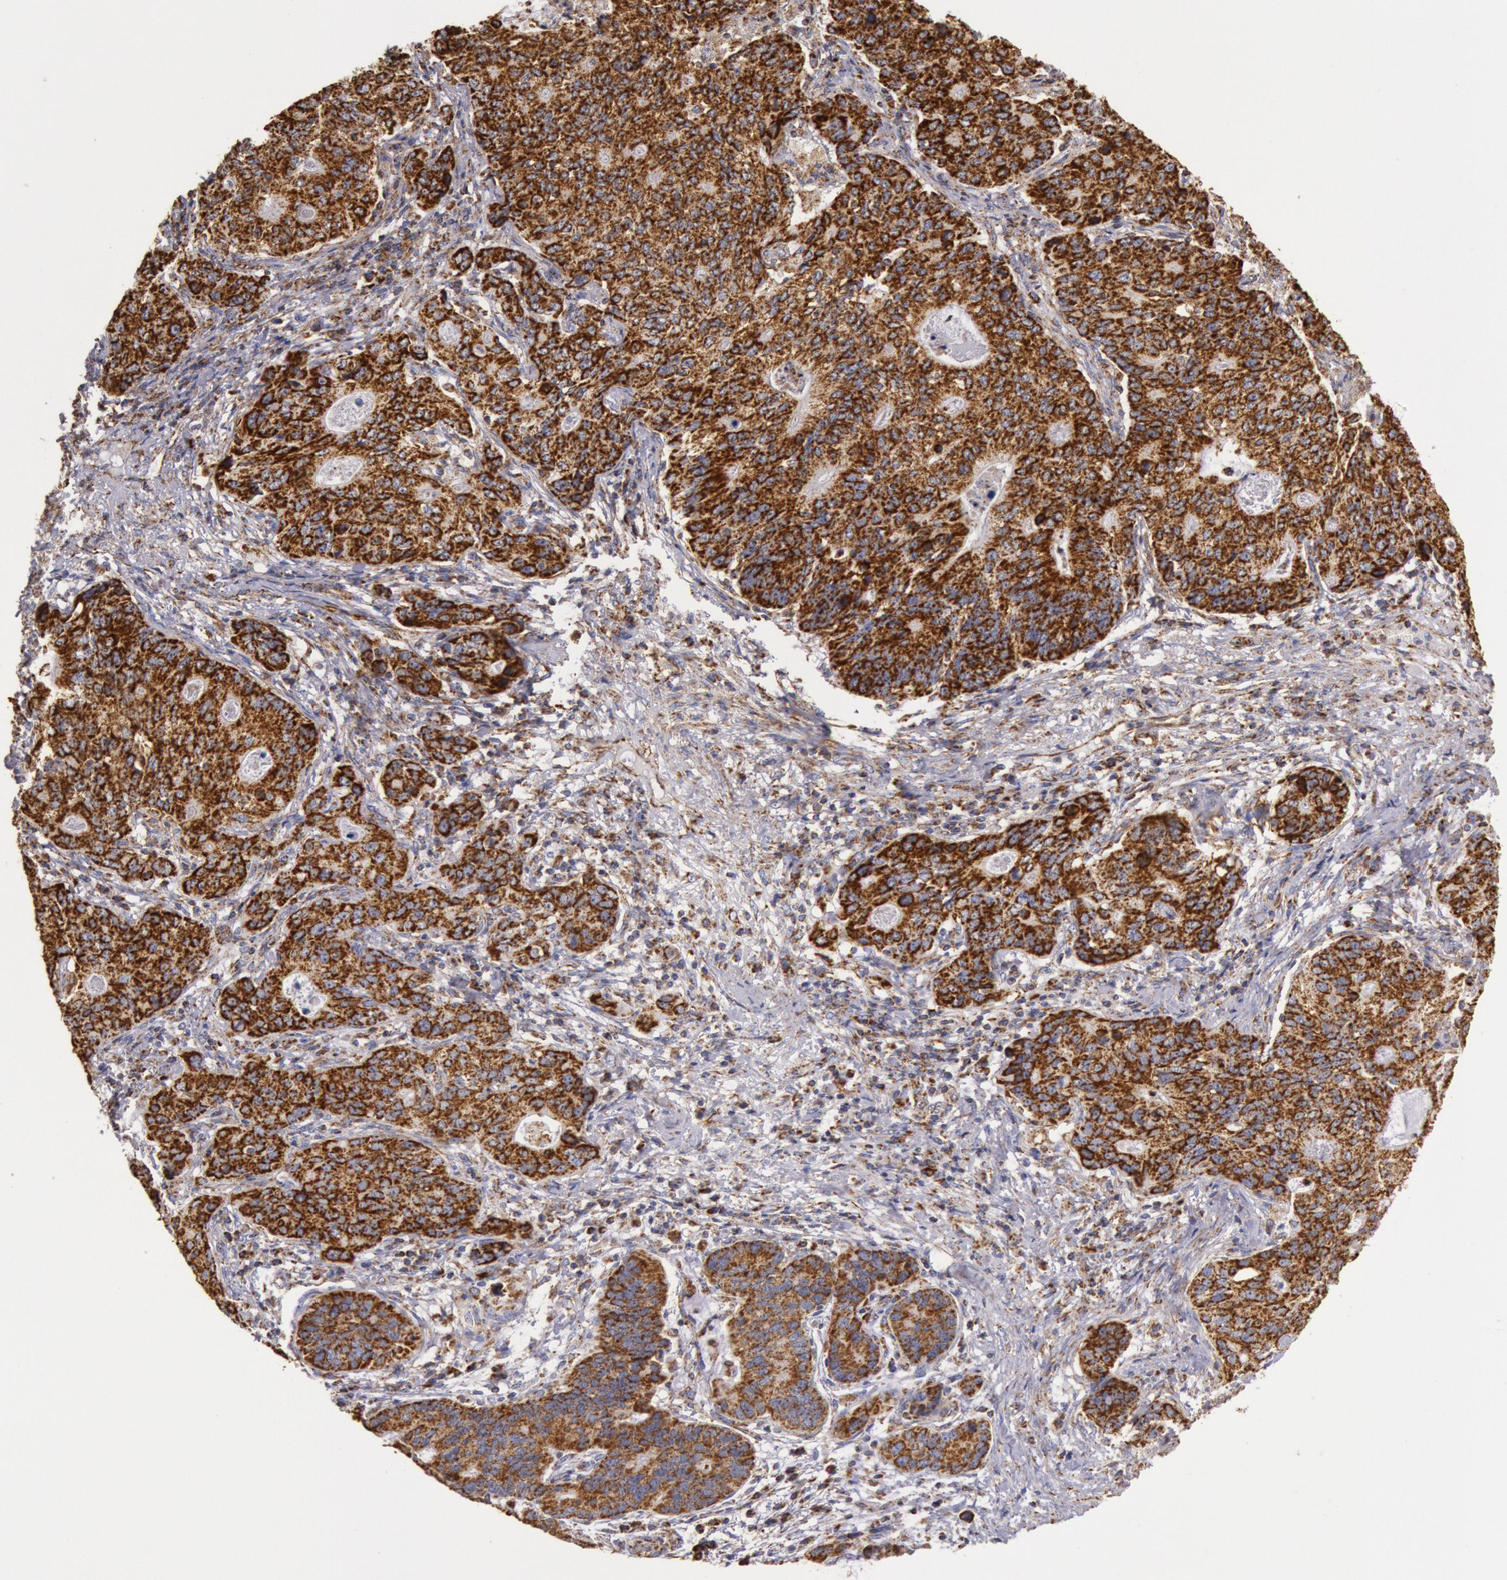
{"staining": {"intensity": "strong", "quantity": ">75%", "location": "cytoplasmic/membranous"}, "tissue": "stomach cancer", "cell_type": "Tumor cells", "image_type": "cancer", "snomed": [{"axis": "morphology", "description": "Adenocarcinoma, NOS"}, {"axis": "topography", "description": "Esophagus"}, {"axis": "topography", "description": "Stomach"}], "caption": "Stomach adenocarcinoma stained for a protein (brown) reveals strong cytoplasmic/membranous positive positivity in approximately >75% of tumor cells.", "gene": "CYC1", "patient": {"sex": "male", "age": 74}}